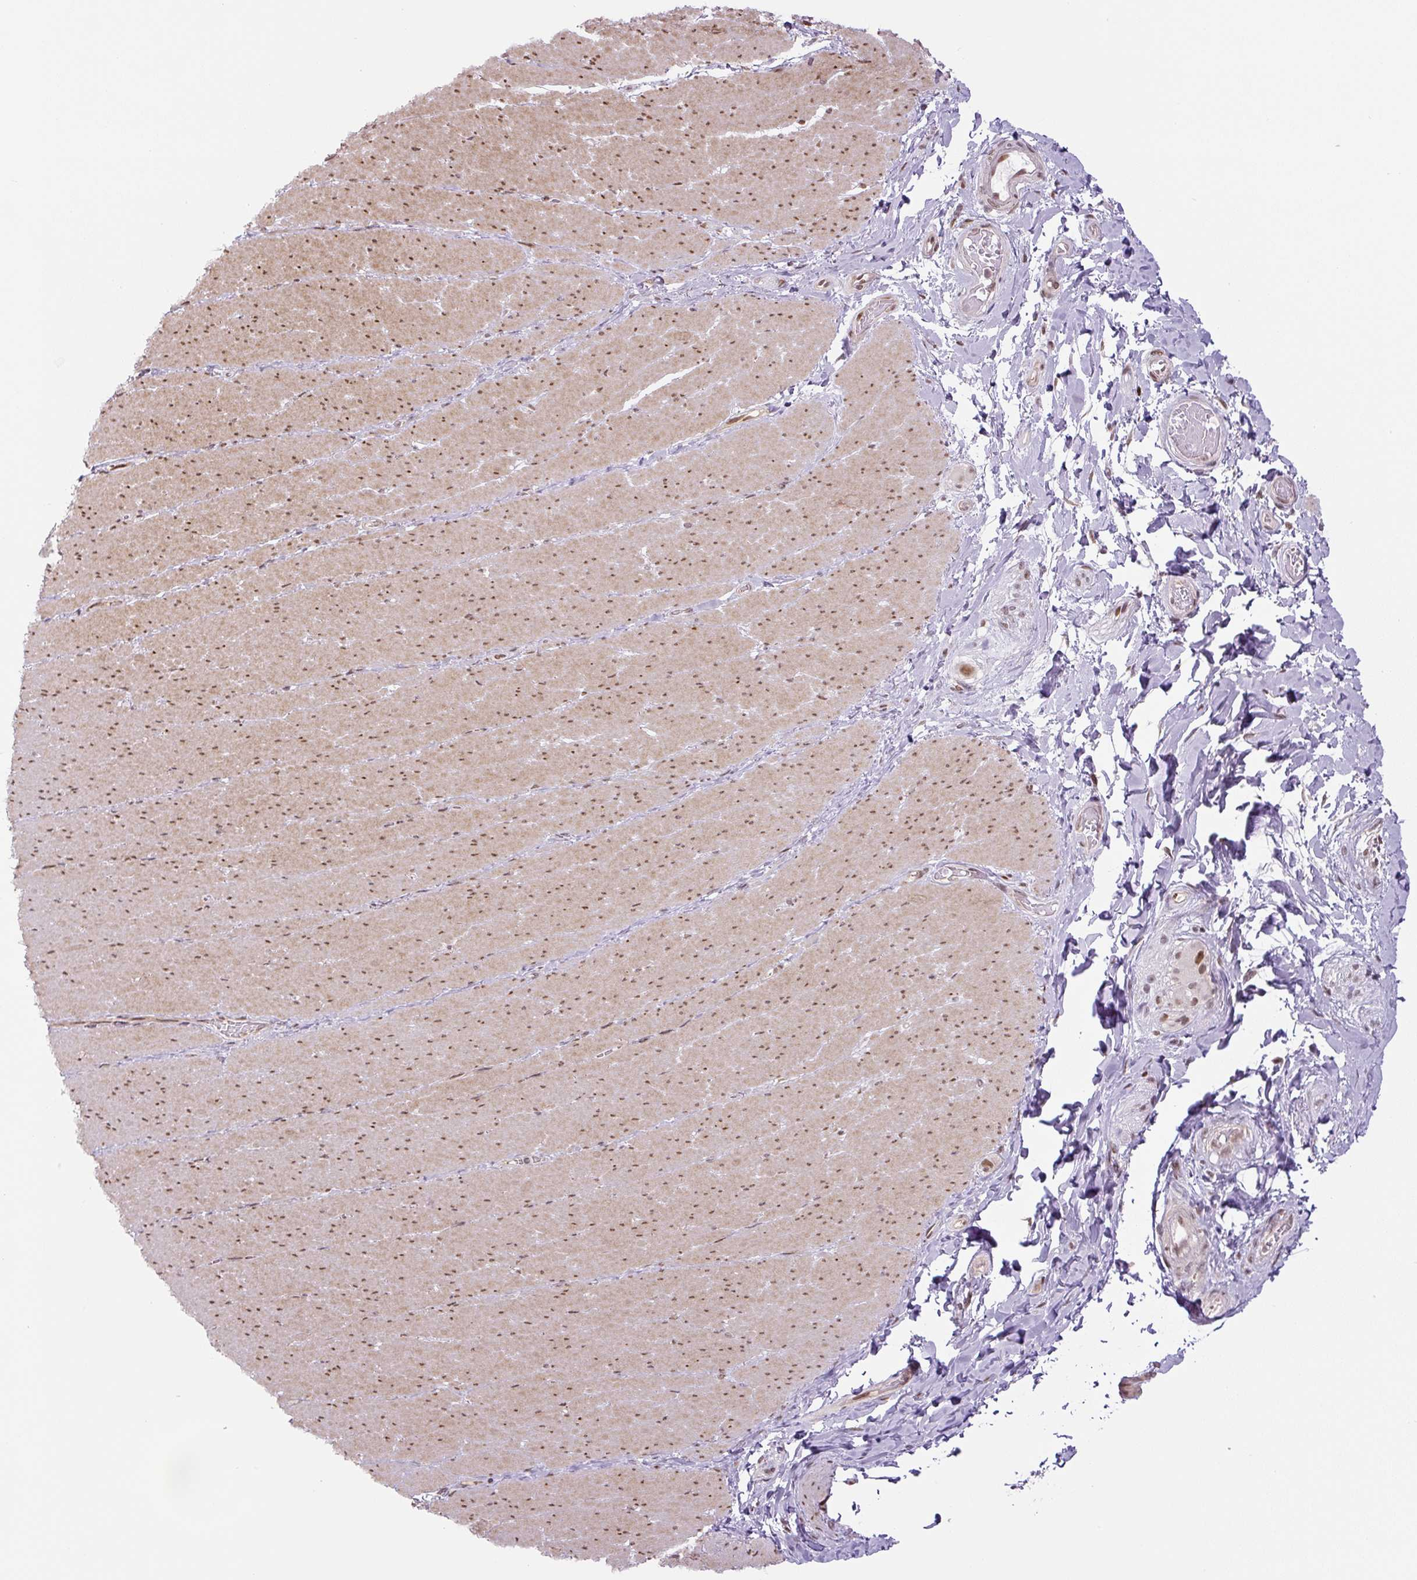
{"staining": {"intensity": "moderate", "quantity": "25%-75%", "location": "cytoplasmic/membranous,nuclear"}, "tissue": "smooth muscle", "cell_type": "Smooth muscle cells", "image_type": "normal", "snomed": [{"axis": "morphology", "description": "Normal tissue, NOS"}, {"axis": "topography", "description": "Smooth muscle"}, {"axis": "topography", "description": "Rectum"}], "caption": "DAB (3,3'-diaminobenzidine) immunohistochemical staining of benign human smooth muscle shows moderate cytoplasmic/membranous,nuclear protein staining in approximately 25%-75% of smooth muscle cells. (Stains: DAB (3,3'-diaminobenzidine) in brown, nuclei in blue, Microscopy: brightfield microscopy at high magnification).", "gene": "TCFL5", "patient": {"sex": "male", "age": 53}}